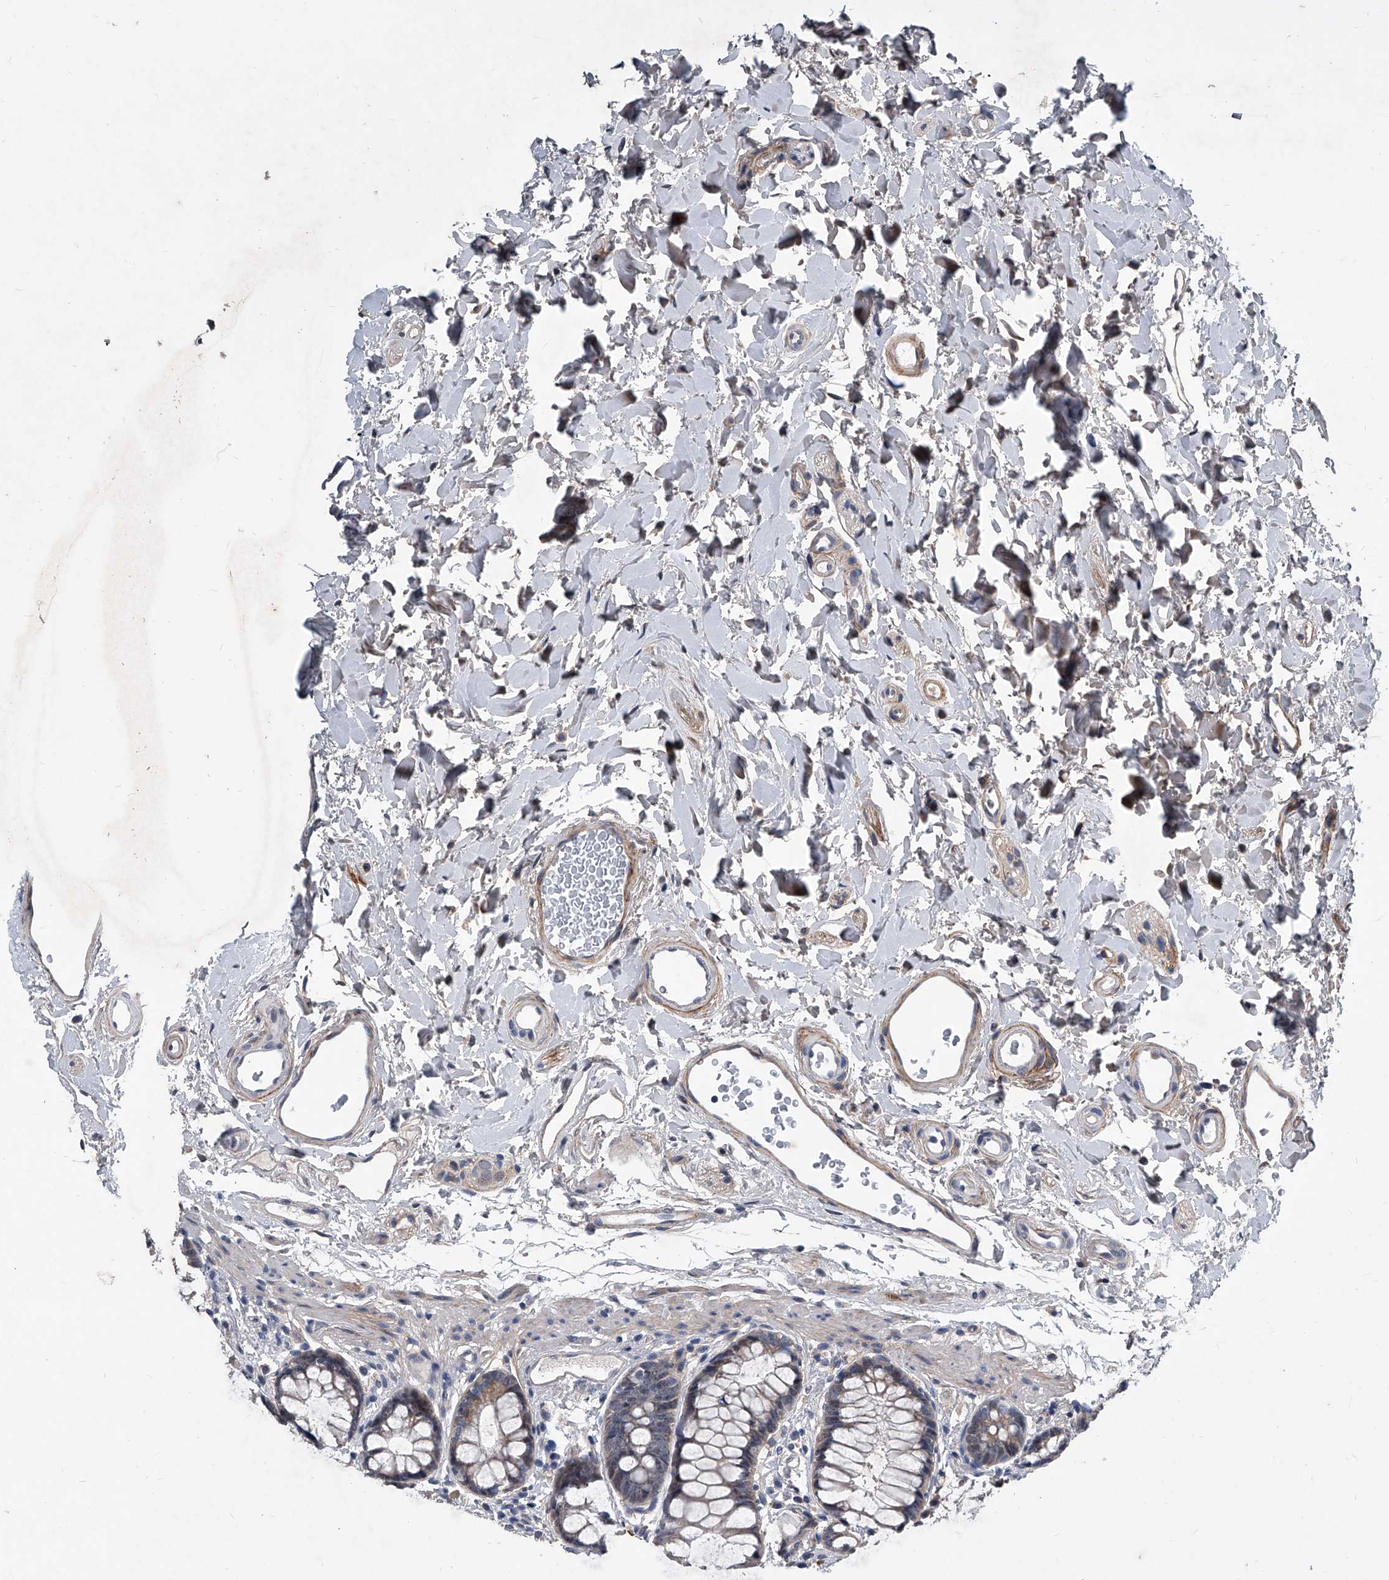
{"staining": {"intensity": "weak", "quantity": "<25%", "location": "nuclear"}, "tissue": "rectum", "cell_type": "Glandular cells", "image_type": "normal", "snomed": [{"axis": "morphology", "description": "Normal tissue, NOS"}, {"axis": "topography", "description": "Rectum"}], "caption": "Histopathology image shows no protein staining in glandular cells of benign rectum. (DAB (3,3'-diaminobenzidine) IHC visualized using brightfield microscopy, high magnification).", "gene": "PHACTR1", "patient": {"sex": "female", "age": 65}}